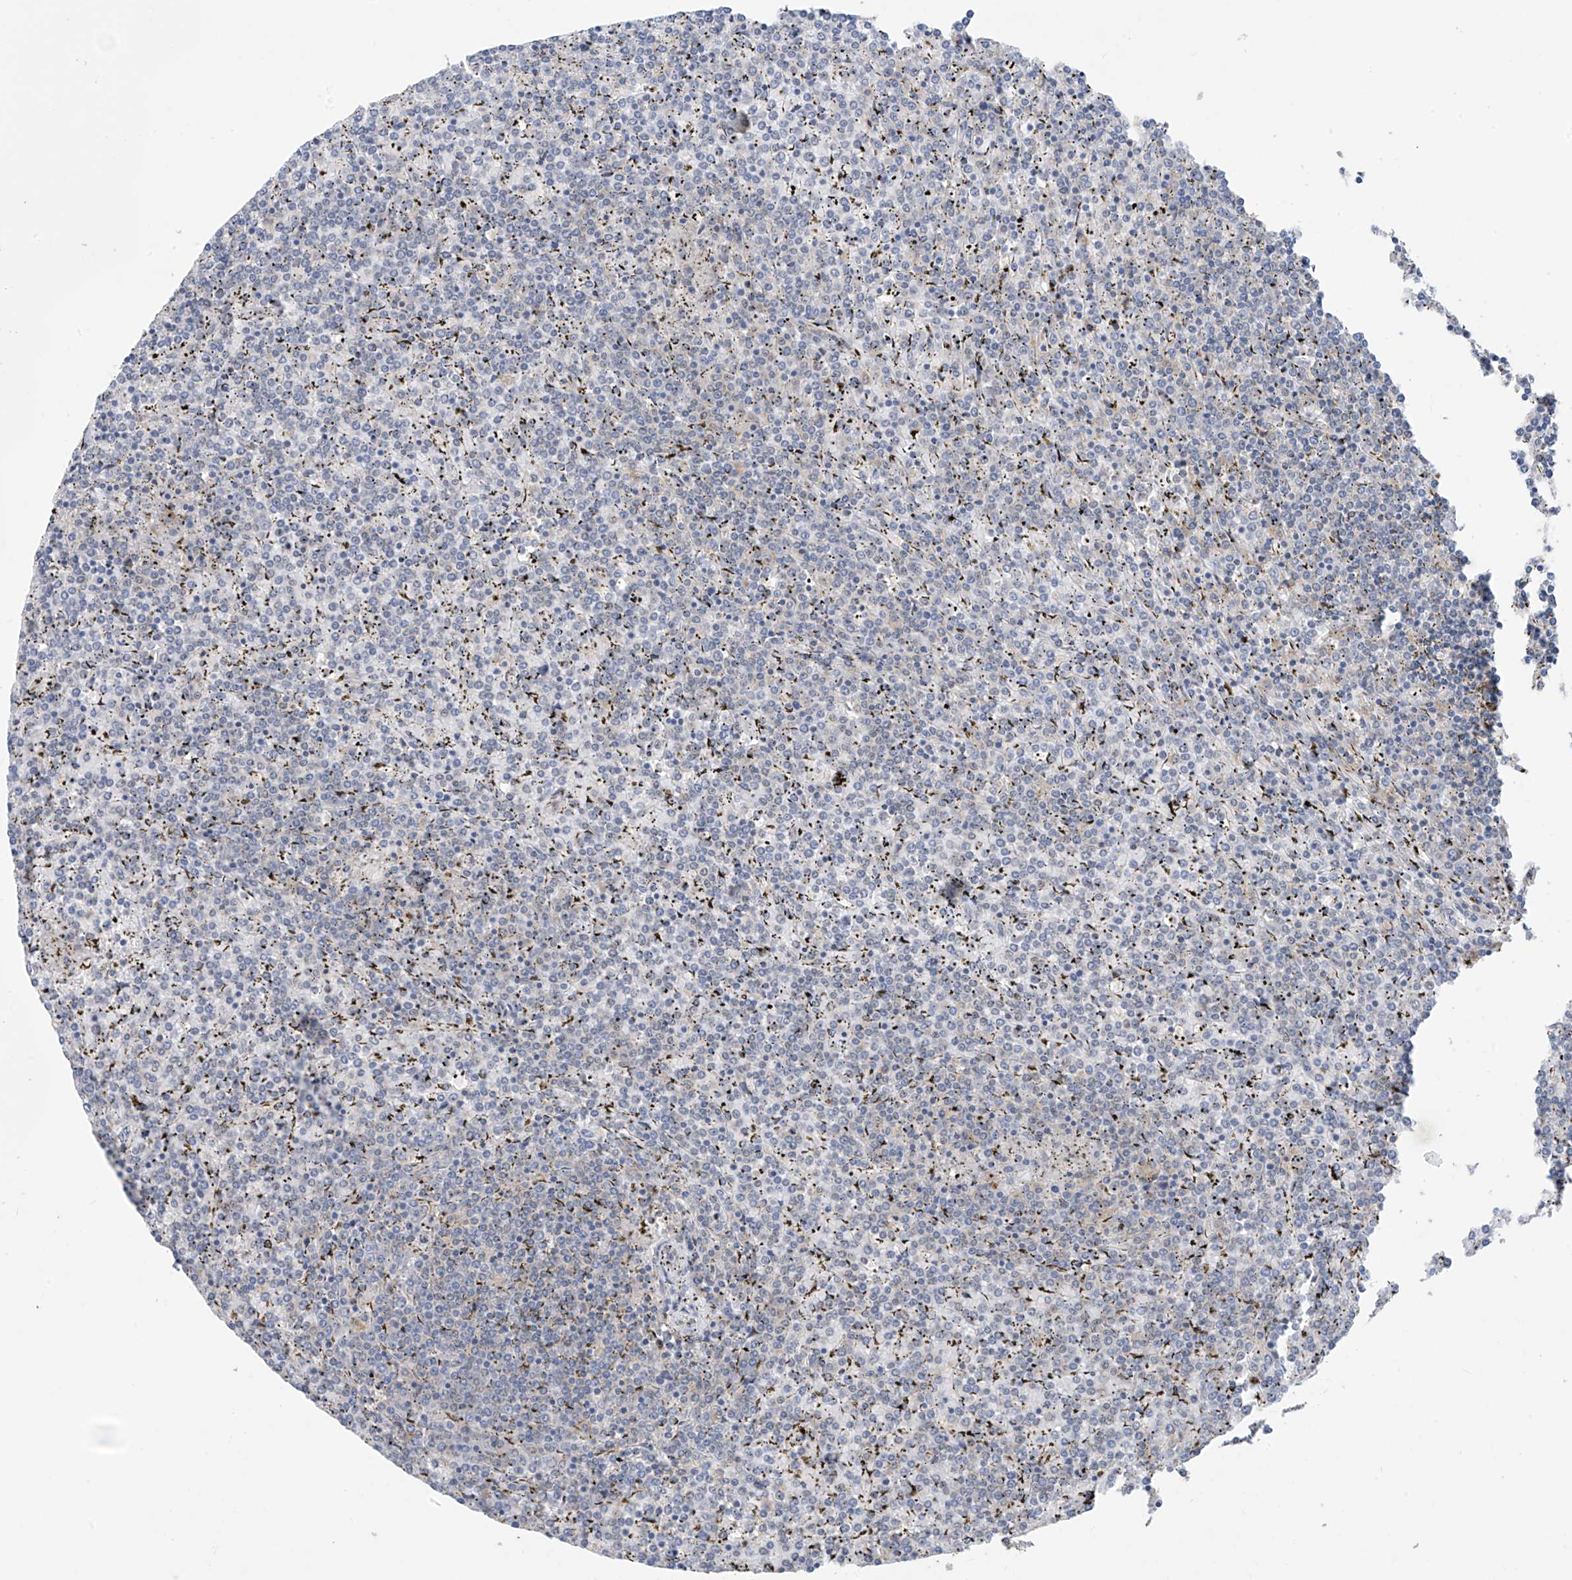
{"staining": {"intensity": "negative", "quantity": "none", "location": "none"}, "tissue": "lymphoma", "cell_type": "Tumor cells", "image_type": "cancer", "snomed": [{"axis": "morphology", "description": "Malignant lymphoma, non-Hodgkin's type, Low grade"}, {"axis": "topography", "description": "Spleen"}], "caption": "IHC micrograph of lymphoma stained for a protein (brown), which displays no positivity in tumor cells. Brightfield microscopy of immunohistochemistry (IHC) stained with DAB (brown) and hematoxylin (blue), captured at high magnification.", "gene": "RPL4", "patient": {"sex": "female", "age": 19}}